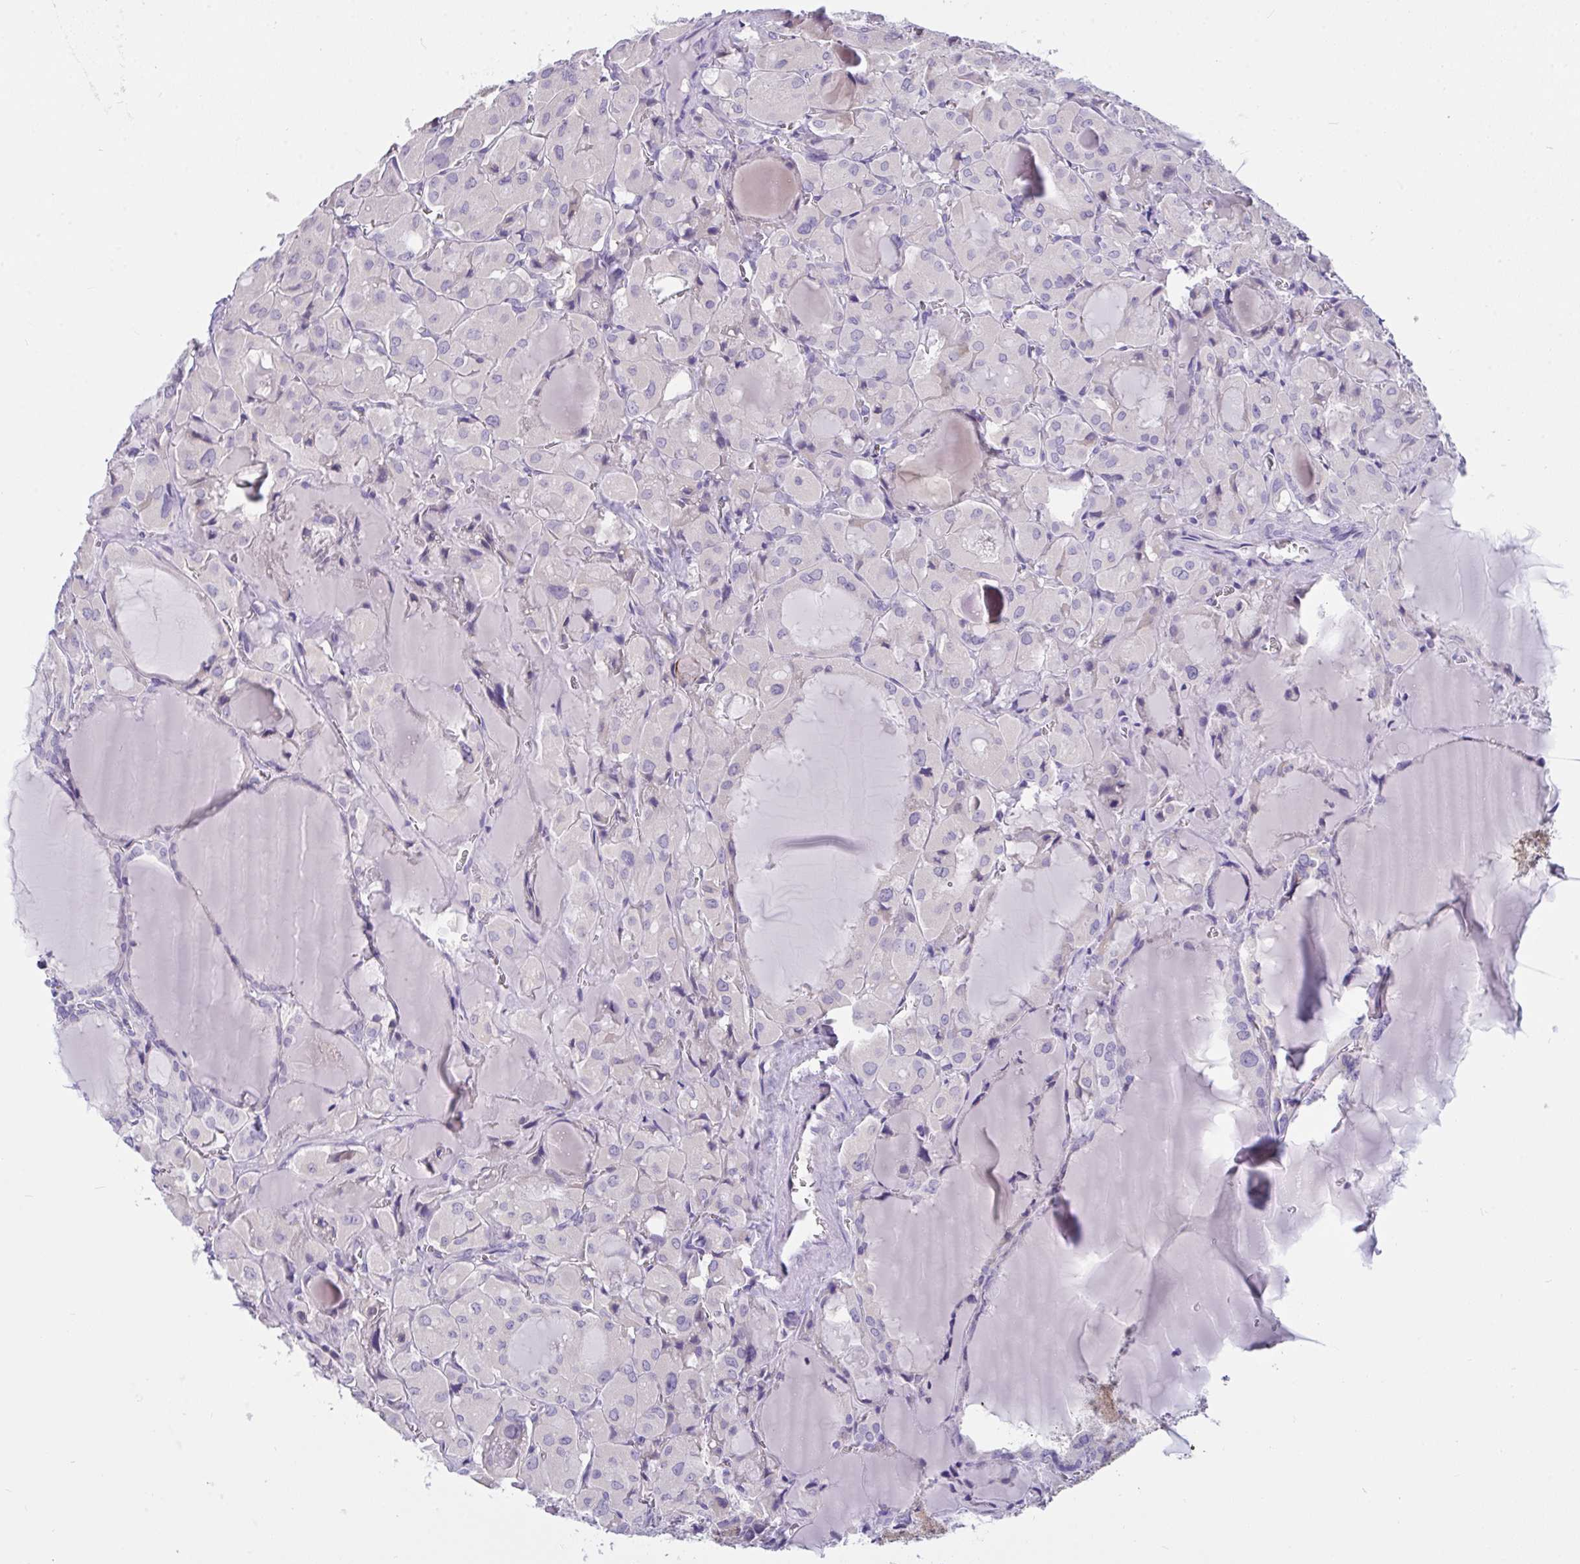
{"staining": {"intensity": "negative", "quantity": "none", "location": "none"}, "tissue": "thyroid cancer", "cell_type": "Tumor cells", "image_type": "cancer", "snomed": [{"axis": "morphology", "description": "Papillary adenocarcinoma, NOS"}, {"axis": "topography", "description": "Thyroid gland"}], "caption": "IHC of thyroid papillary adenocarcinoma demonstrates no staining in tumor cells.", "gene": "SEMA6B", "patient": {"sex": "male", "age": 87}}